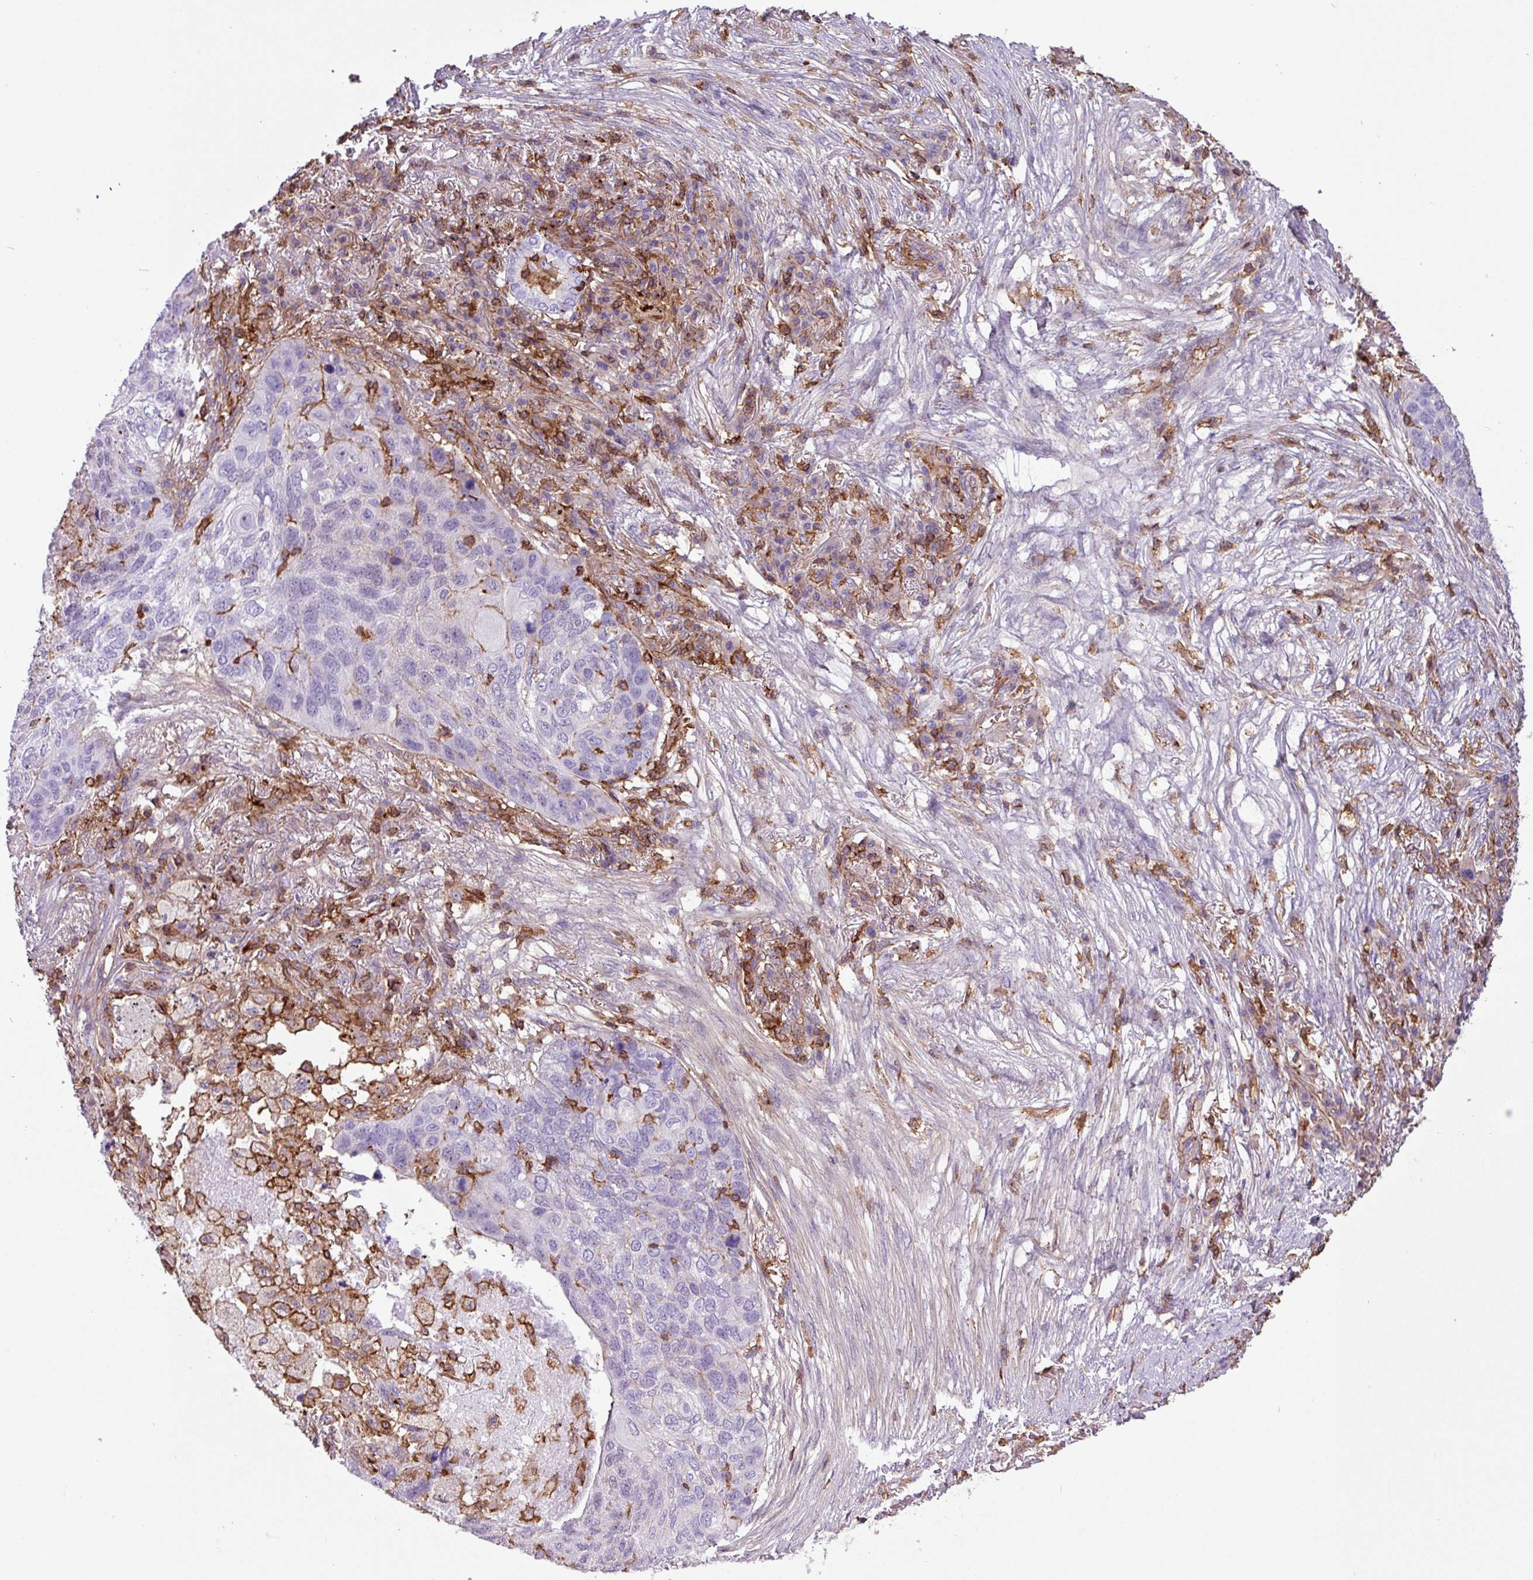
{"staining": {"intensity": "negative", "quantity": "none", "location": "none"}, "tissue": "lung cancer", "cell_type": "Tumor cells", "image_type": "cancer", "snomed": [{"axis": "morphology", "description": "Squamous cell carcinoma, NOS"}, {"axis": "topography", "description": "Lung"}], "caption": "IHC of human lung squamous cell carcinoma exhibits no positivity in tumor cells. (IHC, brightfield microscopy, high magnification).", "gene": "PPP1R18", "patient": {"sex": "female", "age": 63}}